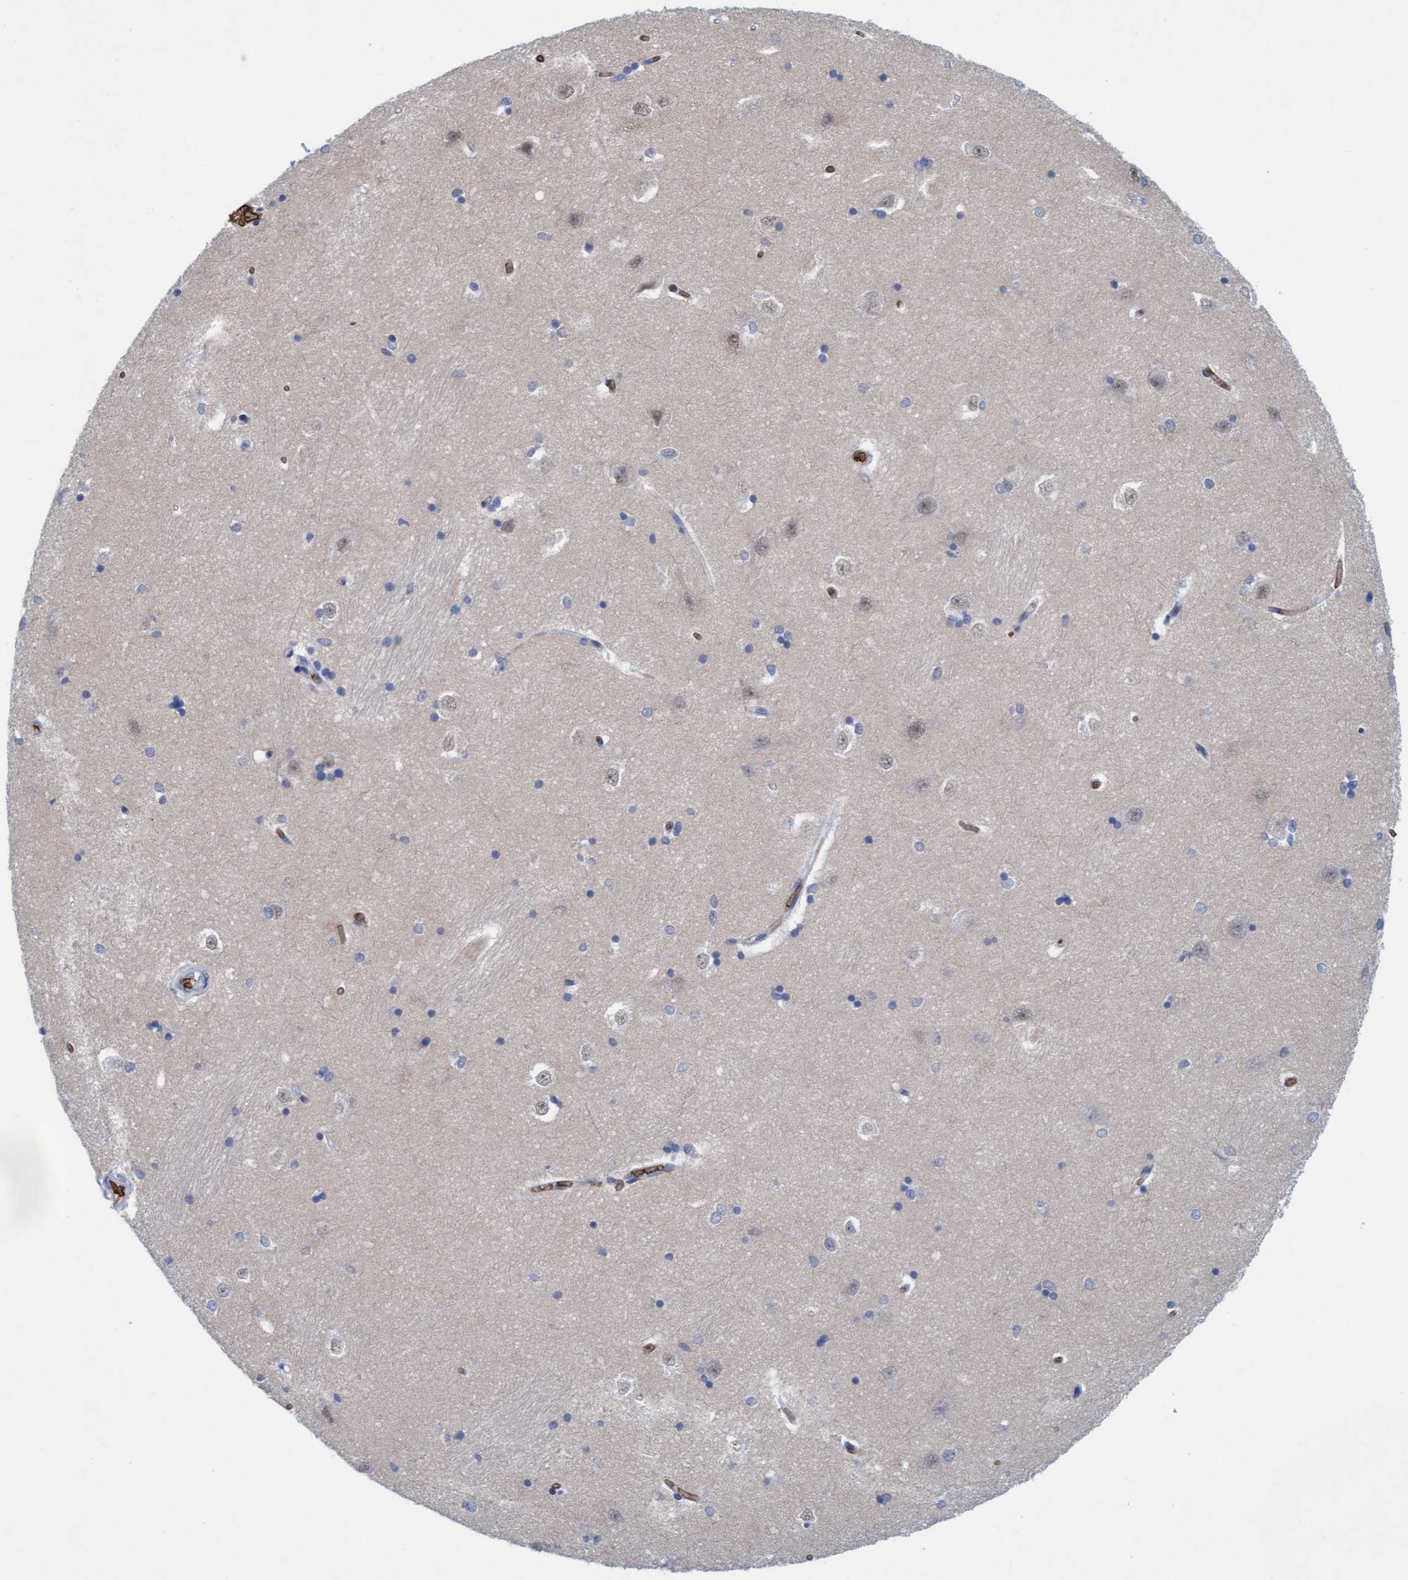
{"staining": {"intensity": "negative", "quantity": "none", "location": "none"}, "tissue": "hippocampus", "cell_type": "Glial cells", "image_type": "normal", "snomed": [{"axis": "morphology", "description": "Normal tissue, NOS"}, {"axis": "topography", "description": "Hippocampus"}], "caption": "An IHC micrograph of benign hippocampus is shown. There is no staining in glial cells of hippocampus.", "gene": "SPEM2", "patient": {"sex": "male", "age": 45}}